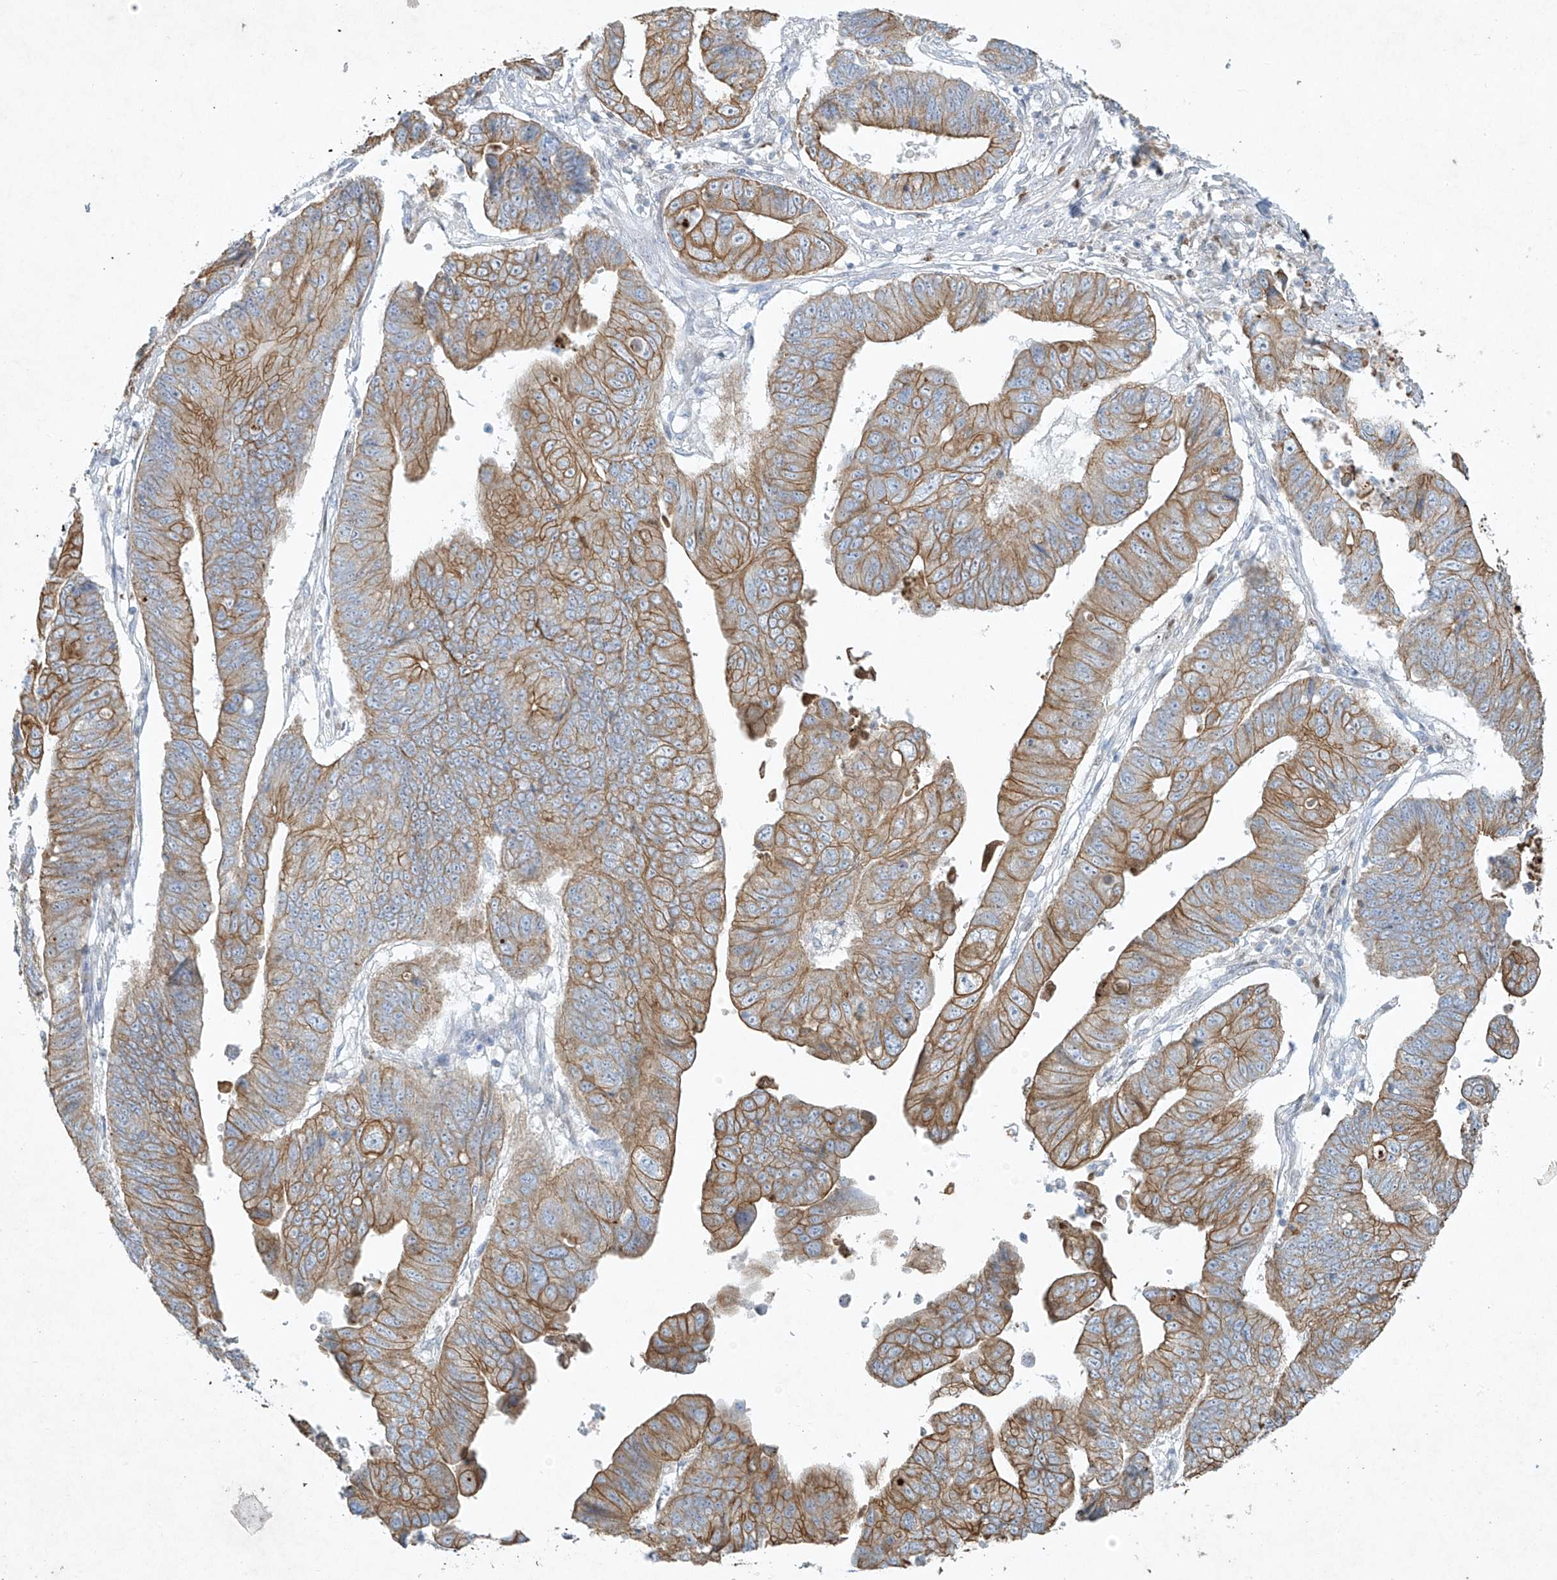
{"staining": {"intensity": "moderate", "quantity": ">75%", "location": "cytoplasmic/membranous"}, "tissue": "stomach cancer", "cell_type": "Tumor cells", "image_type": "cancer", "snomed": [{"axis": "morphology", "description": "Adenocarcinoma, NOS"}, {"axis": "topography", "description": "Stomach"}], "caption": "Stomach adenocarcinoma tissue reveals moderate cytoplasmic/membranous positivity in about >75% of tumor cells", "gene": "TUBE1", "patient": {"sex": "male", "age": 59}}